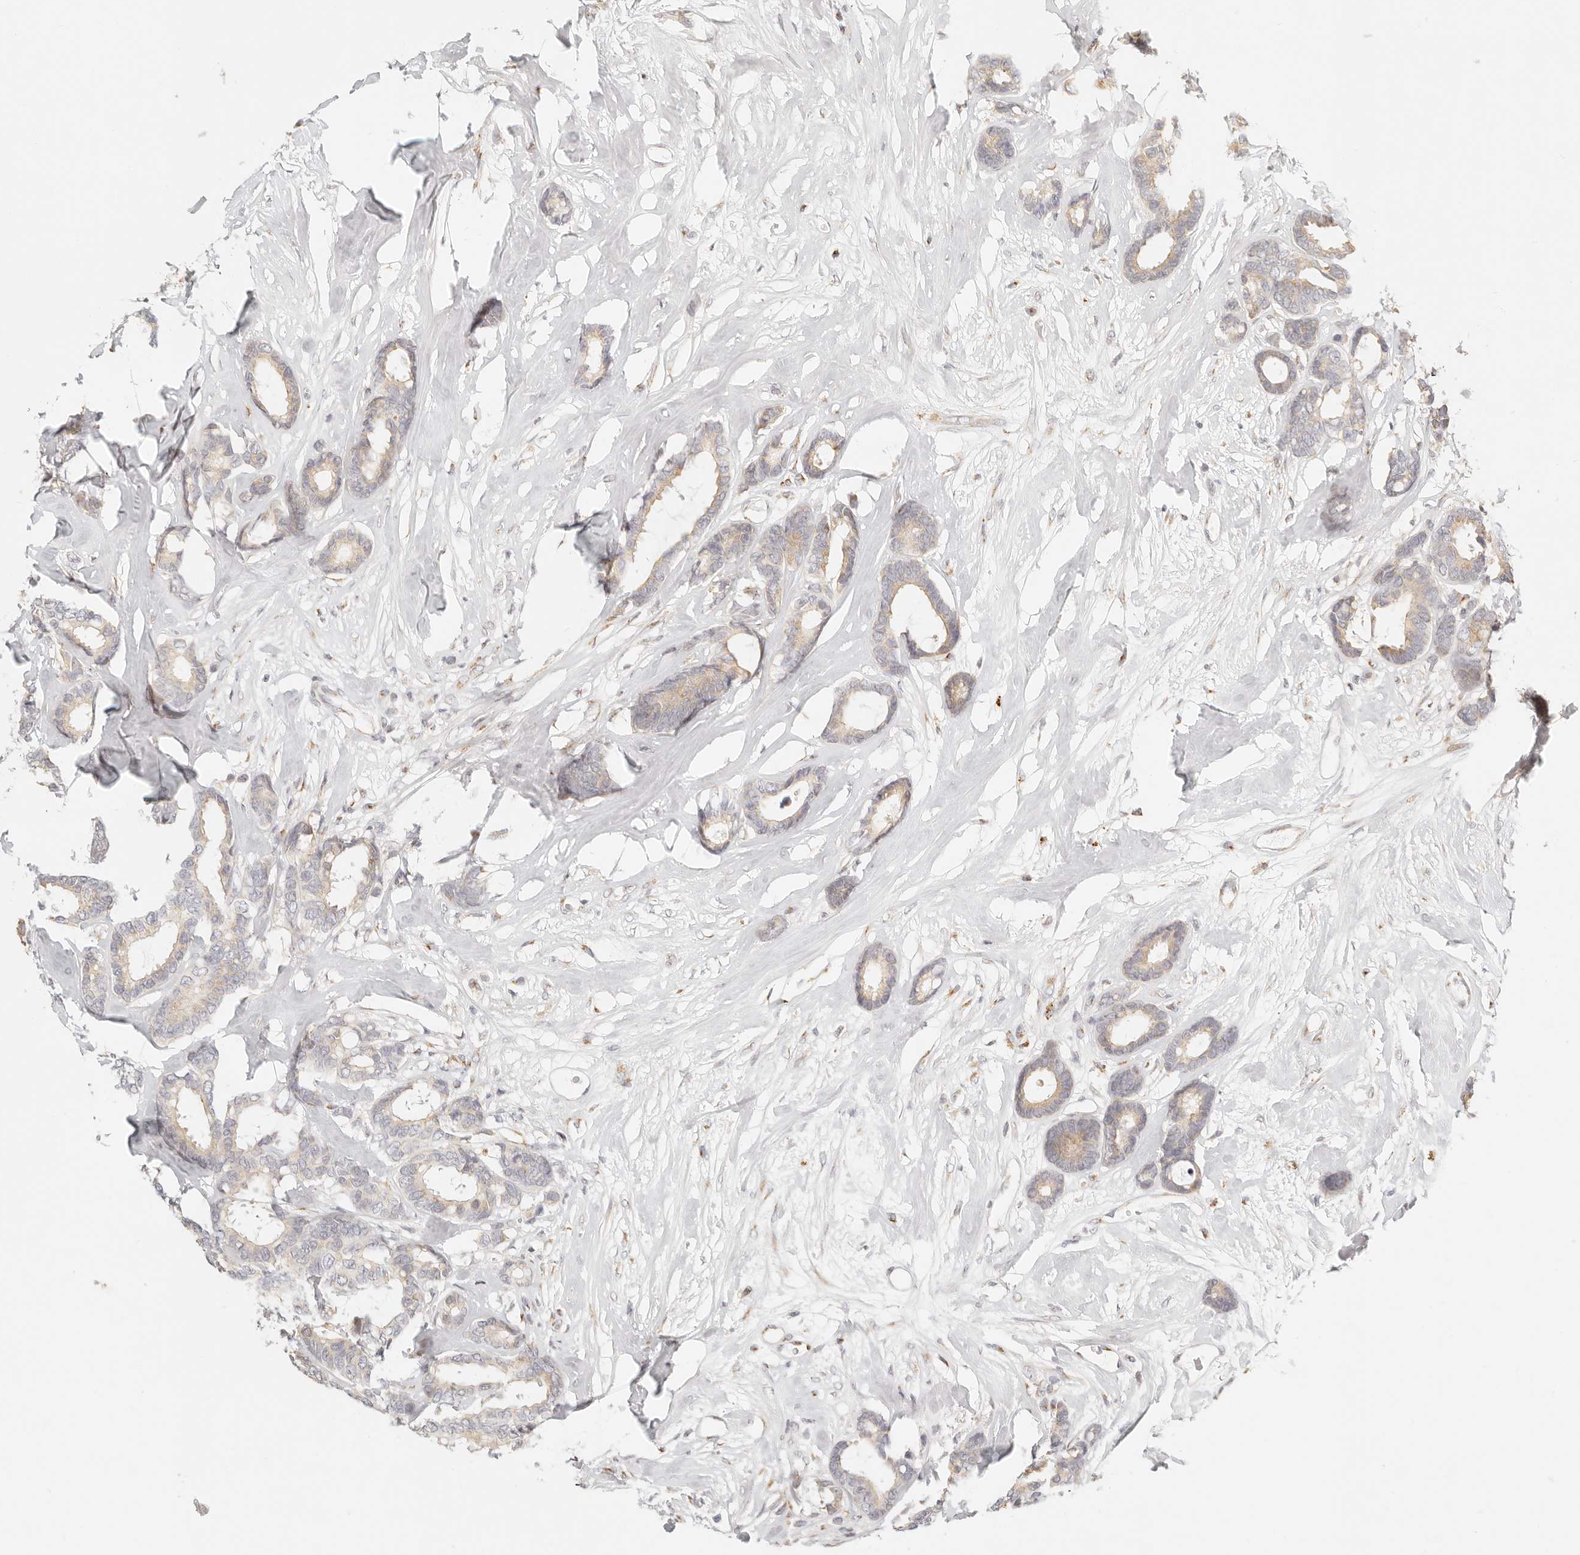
{"staining": {"intensity": "weak", "quantity": "25%-75%", "location": "cytoplasmic/membranous"}, "tissue": "breast cancer", "cell_type": "Tumor cells", "image_type": "cancer", "snomed": [{"axis": "morphology", "description": "Duct carcinoma"}, {"axis": "topography", "description": "Breast"}], "caption": "Breast cancer stained with a brown dye demonstrates weak cytoplasmic/membranous positive positivity in about 25%-75% of tumor cells.", "gene": "FAM20B", "patient": {"sex": "female", "age": 87}}